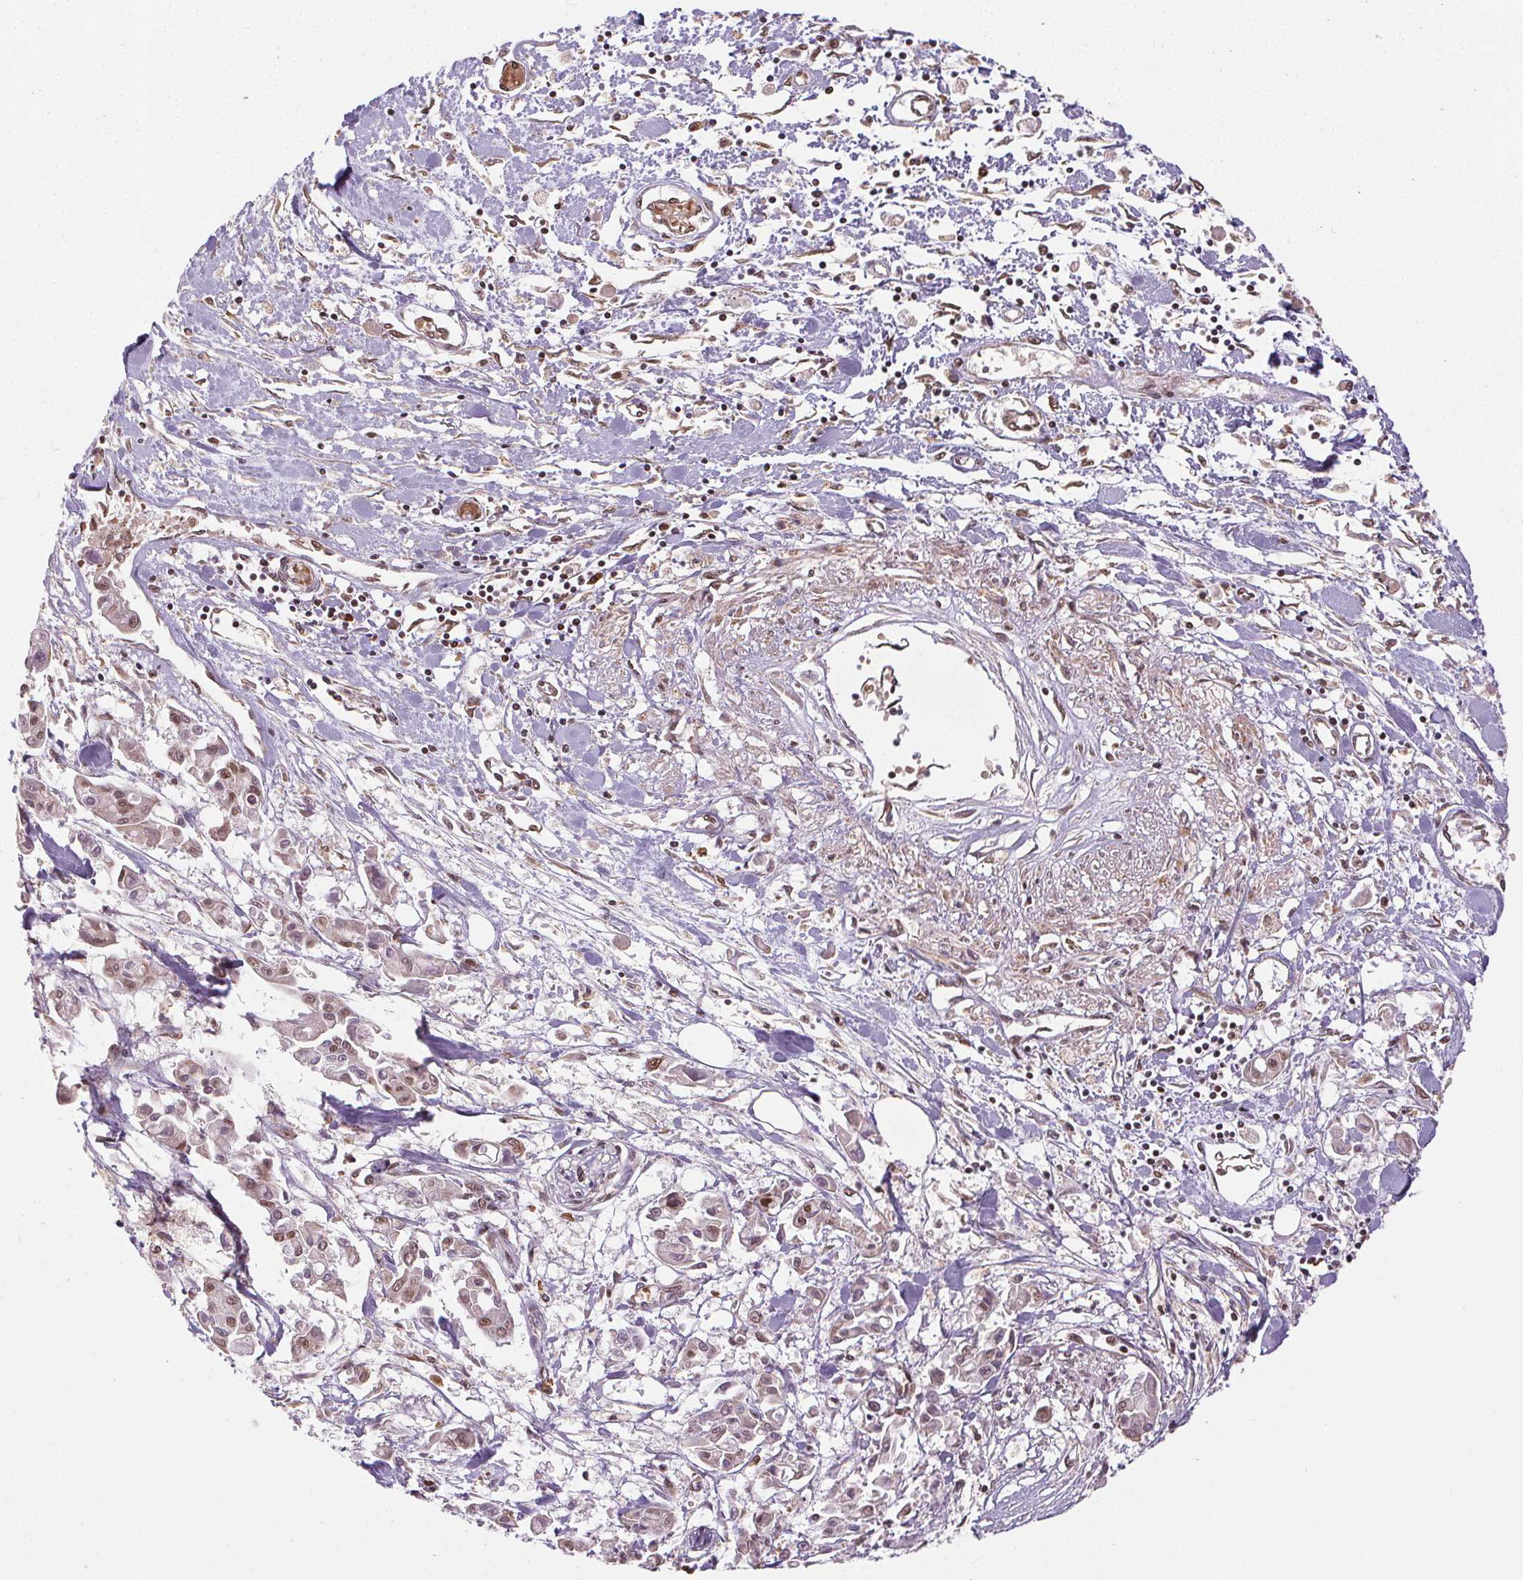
{"staining": {"intensity": "weak", "quantity": "25%-75%", "location": "nuclear"}, "tissue": "pancreatic cancer", "cell_type": "Tumor cells", "image_type": "cancer", "snomed": [{"axis": "morphology", "description": "Adenocarcinoma, NOS"}, {"axis": "topography", "description": "Pancreas"}], "caption": "Immunohistochemical staining of adenocarcinoma (pancreatic) demonstrates weak nuclear protein positivity in about 25%-75% of tumor cells.", "gene": "TREML4", "patient": {"sex": "male", "age": 61}}